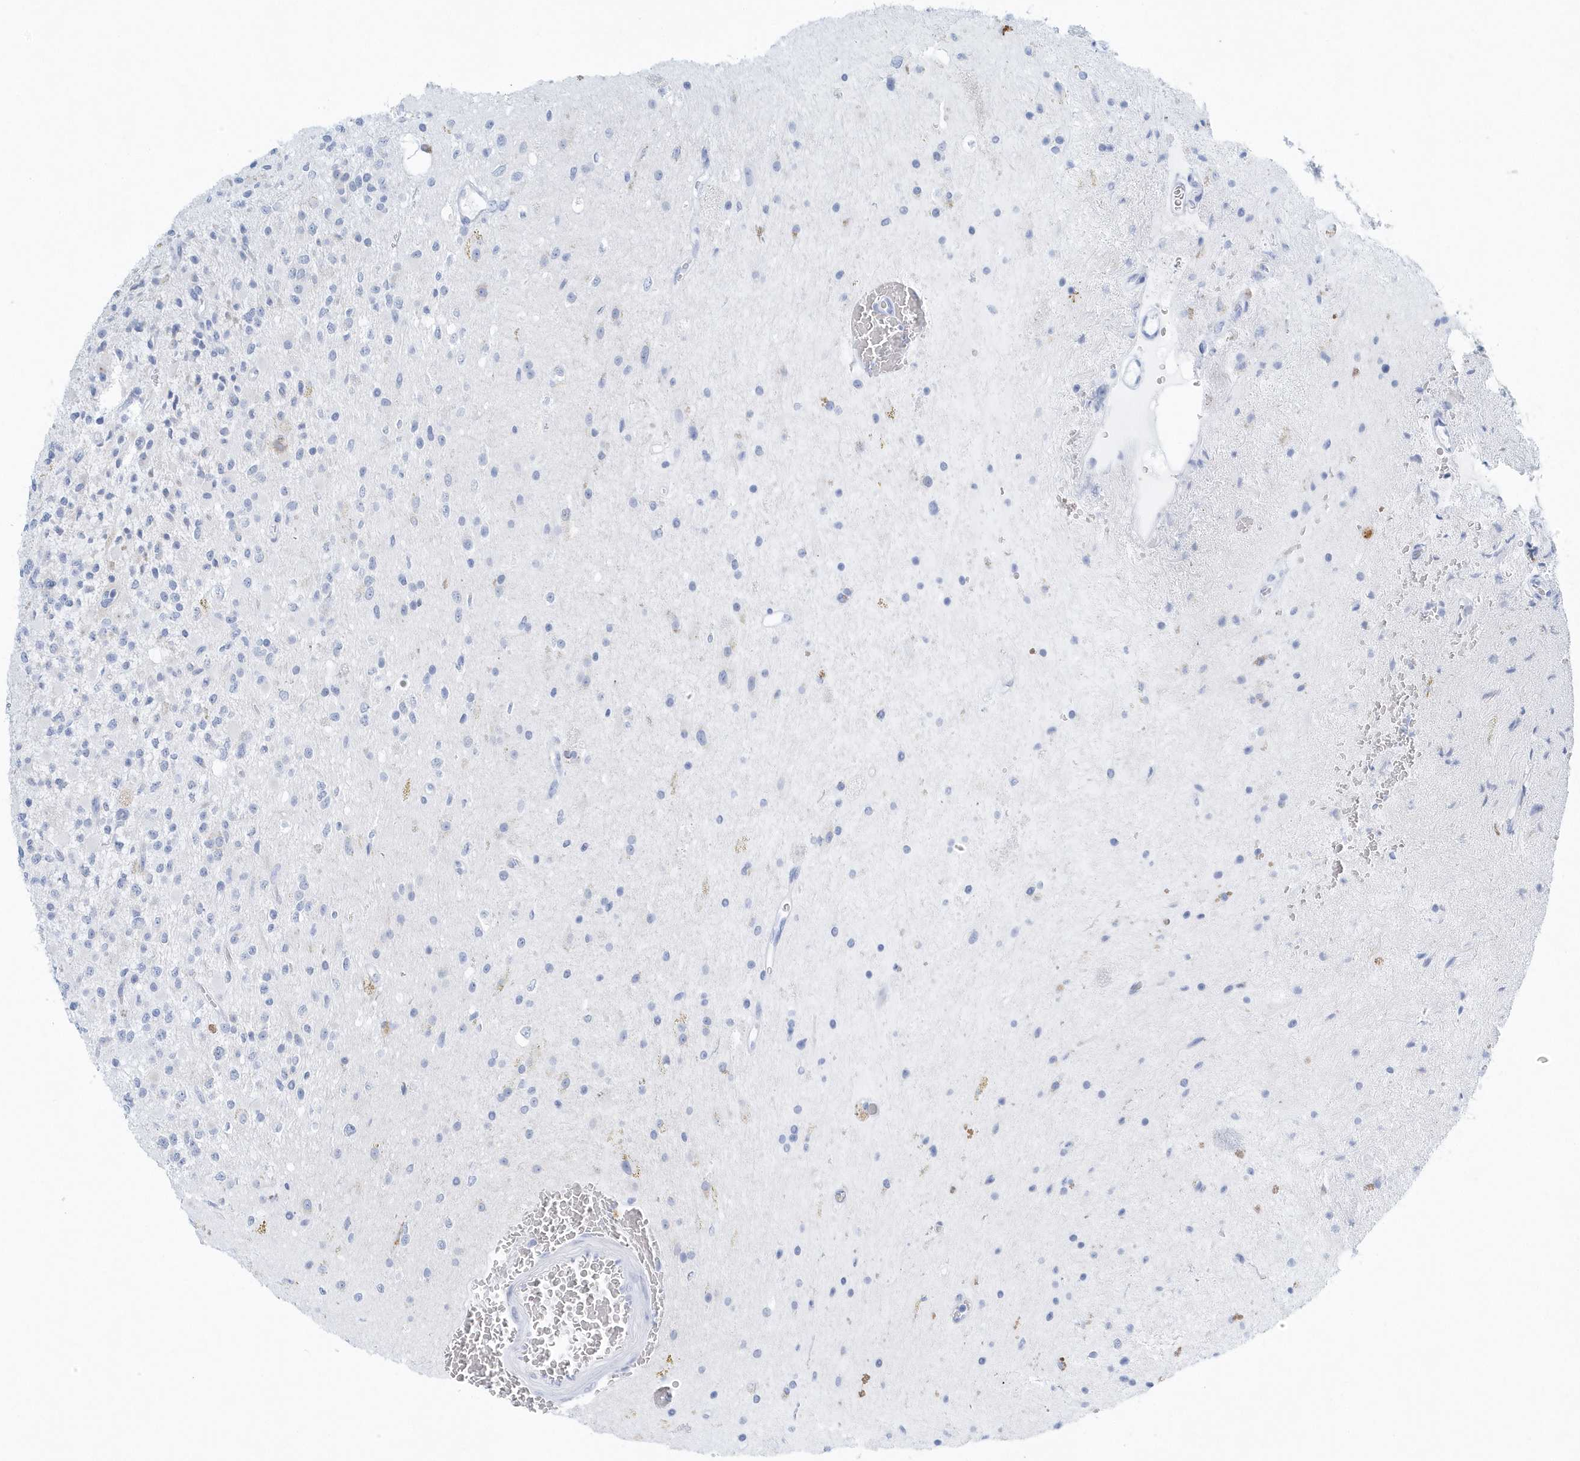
{"staining": {"intensity": "negative", "quantity": "none", "location": "none"}, "tissue": "glioma", "cell_type": "Tumor cells", "image_type": "cancer", "snomed": [{"axis": "morphology", "description": "Glioma, malignant, High grade"}, {"axis": "topography", "description": "Brain"}], "caption": "Human glioma stained for a protein using IHC demonstrates no expression in tumor cells.", "gene": "PTPRO", "patient": {"sex": "male", "age": 34}}